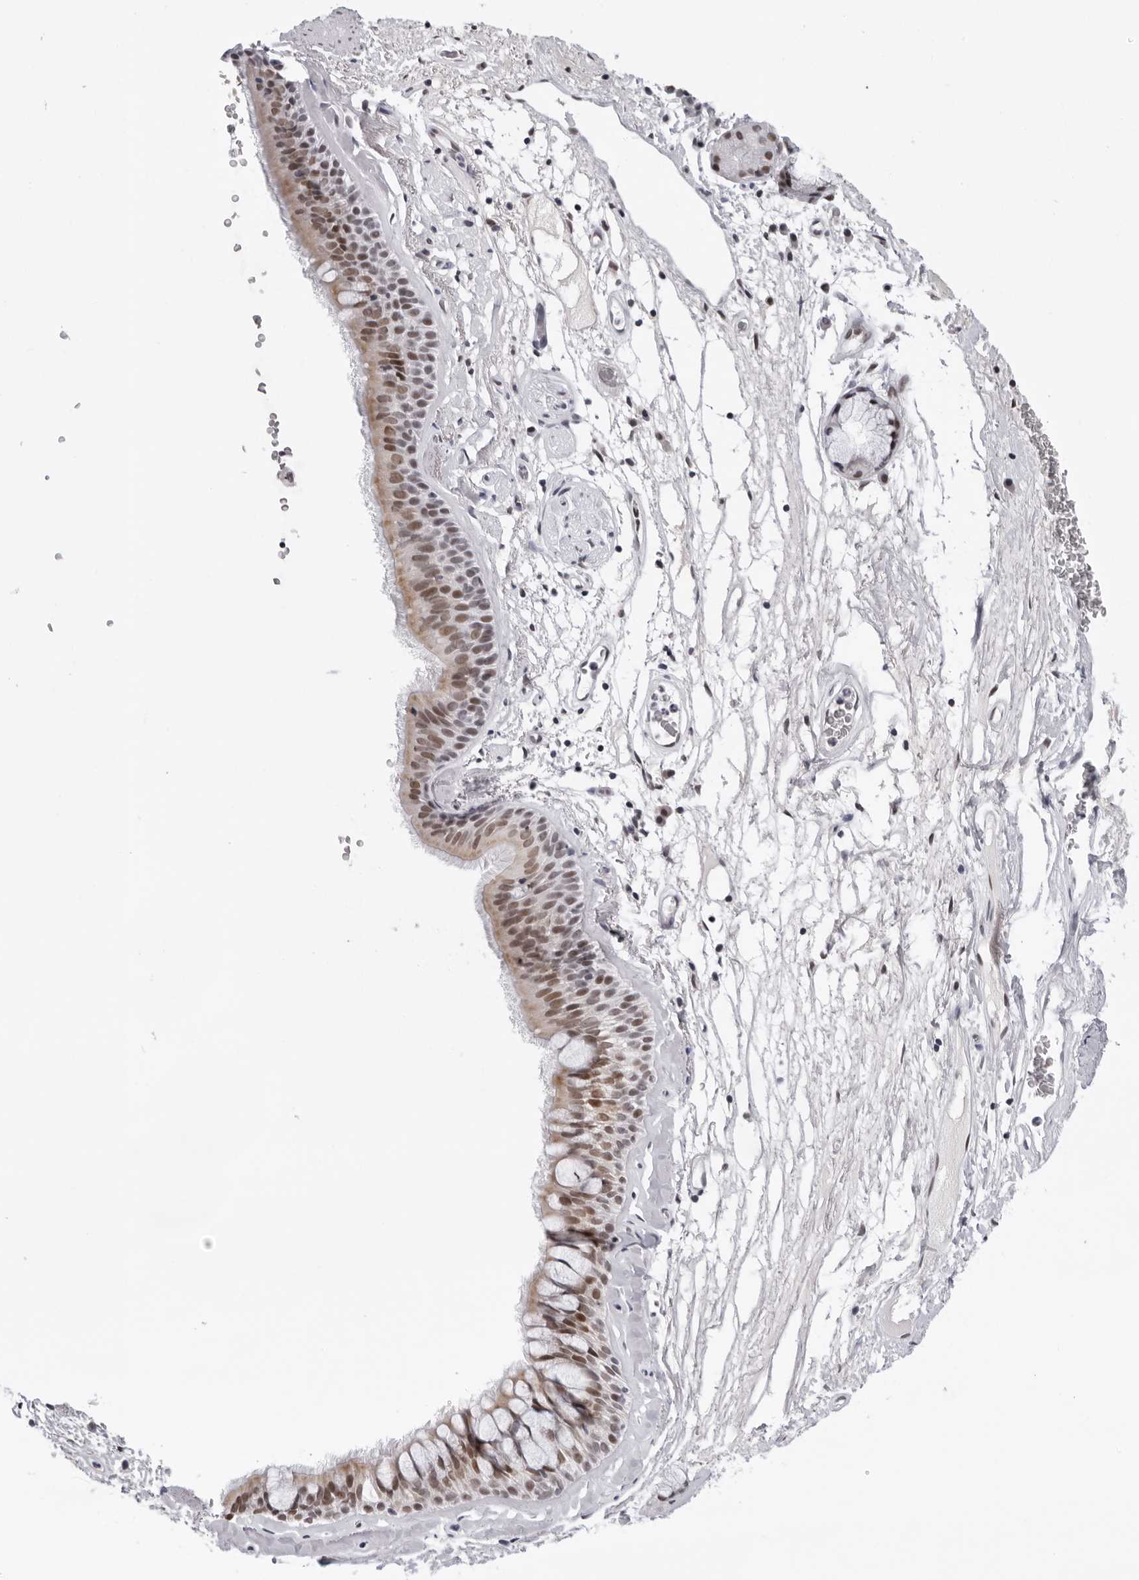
{"staining": {"intensity": "moderate", "quantity": ">75%", "location": "nuclear"}, "tissue": "bronchus", "cell_type": "Respiratory epithelial cells", "image_type": "normal", "snomed": [{"axis": "morphology", "description": "Normal tissue, NOS"}, {"axis": "topography", "description": "Cartilage tissue"}], "caption": "Immunohistochemistry micrograph of unremarkable human bronchus stained for a protein (brown), which exhibits medium levels of moderate nuclear expression in approximately >75% of respiratory epithelial cells.", "gene": "USP1", "patient": {"sex": "female", "age": 63}}